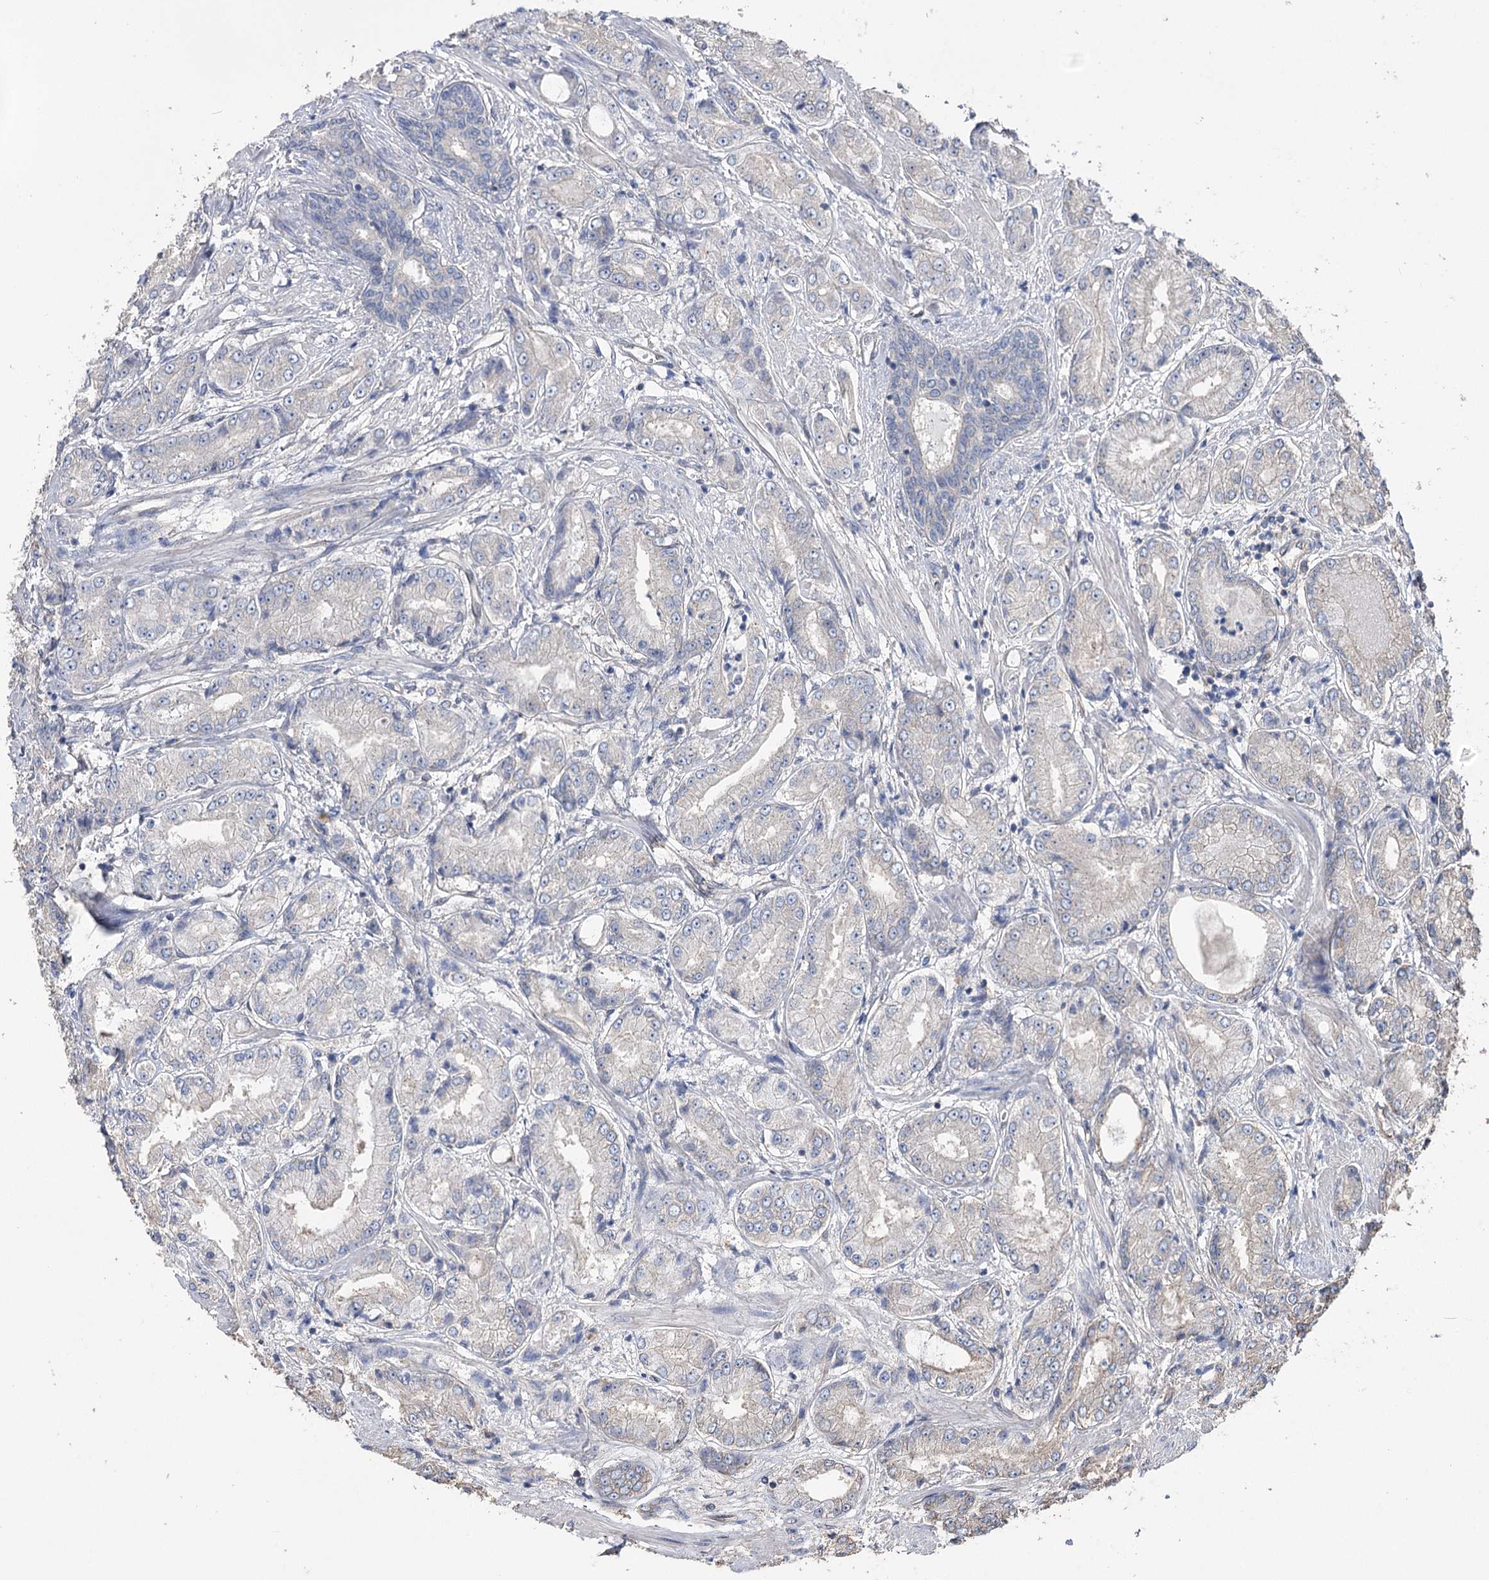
{"staining": {"intensity": "negative", "quantity": "none", "location": "none"}, "tissue": "prostate cancer", "cell_type": "Tumor cells", "image_type": "cancer", "snomed": [{"axis": "morphology", "description": "Adenocarcinoma, High grade"}, {"axis": "topography", "description": "Prostate"}], "caption": "Micrograph shows no significant protein positivity in tumor cells of prostate cancer (high-grade adenocarcinoma). (DAB immunohistochemistry with hematoxylin counter stain).", "gene": "FAM13B", "patient": {"sex": "male", "age": 59}}